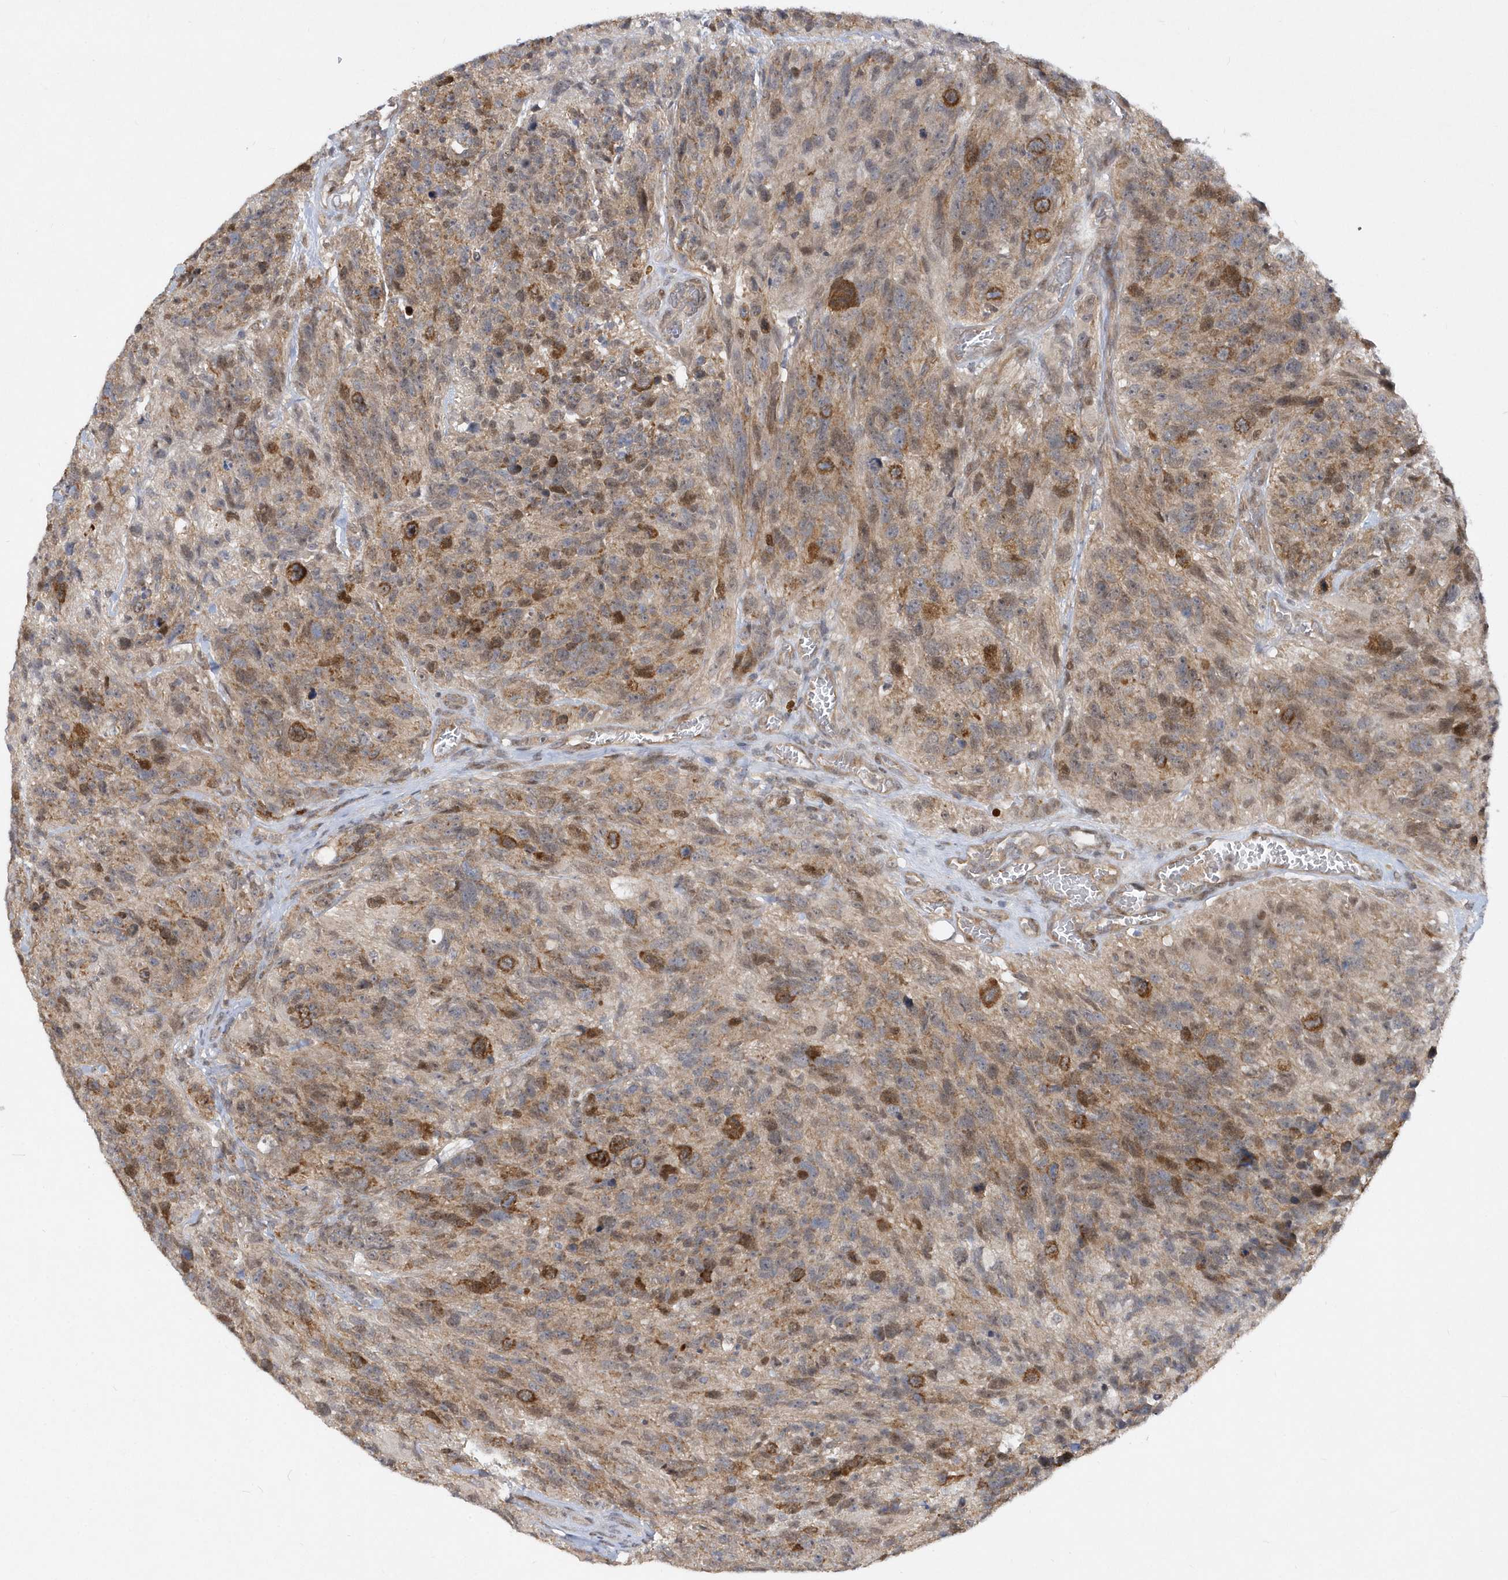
{"staining": {"intensity": "moderate", "quantity": "25%-75%", "location": "cytoplasmic/membranous"}, "tissue": "glioma", "cell_type": "Tumor cells", "image_type": "cancer", "snomed": [{"axis": "morphology", "description": "Glioma, malignant, High grade"}, {"axis": "topography", "description": "Brain"}], "caption": "There is medium levels of moderate cytoplasmic/membranous expression in tumor cells of high-grade glioma (malignant), as demonstrated by immunohistochemical staining (brown color).", "gene": "MXI1", "patient": {"sex": "male", "age": 69}}